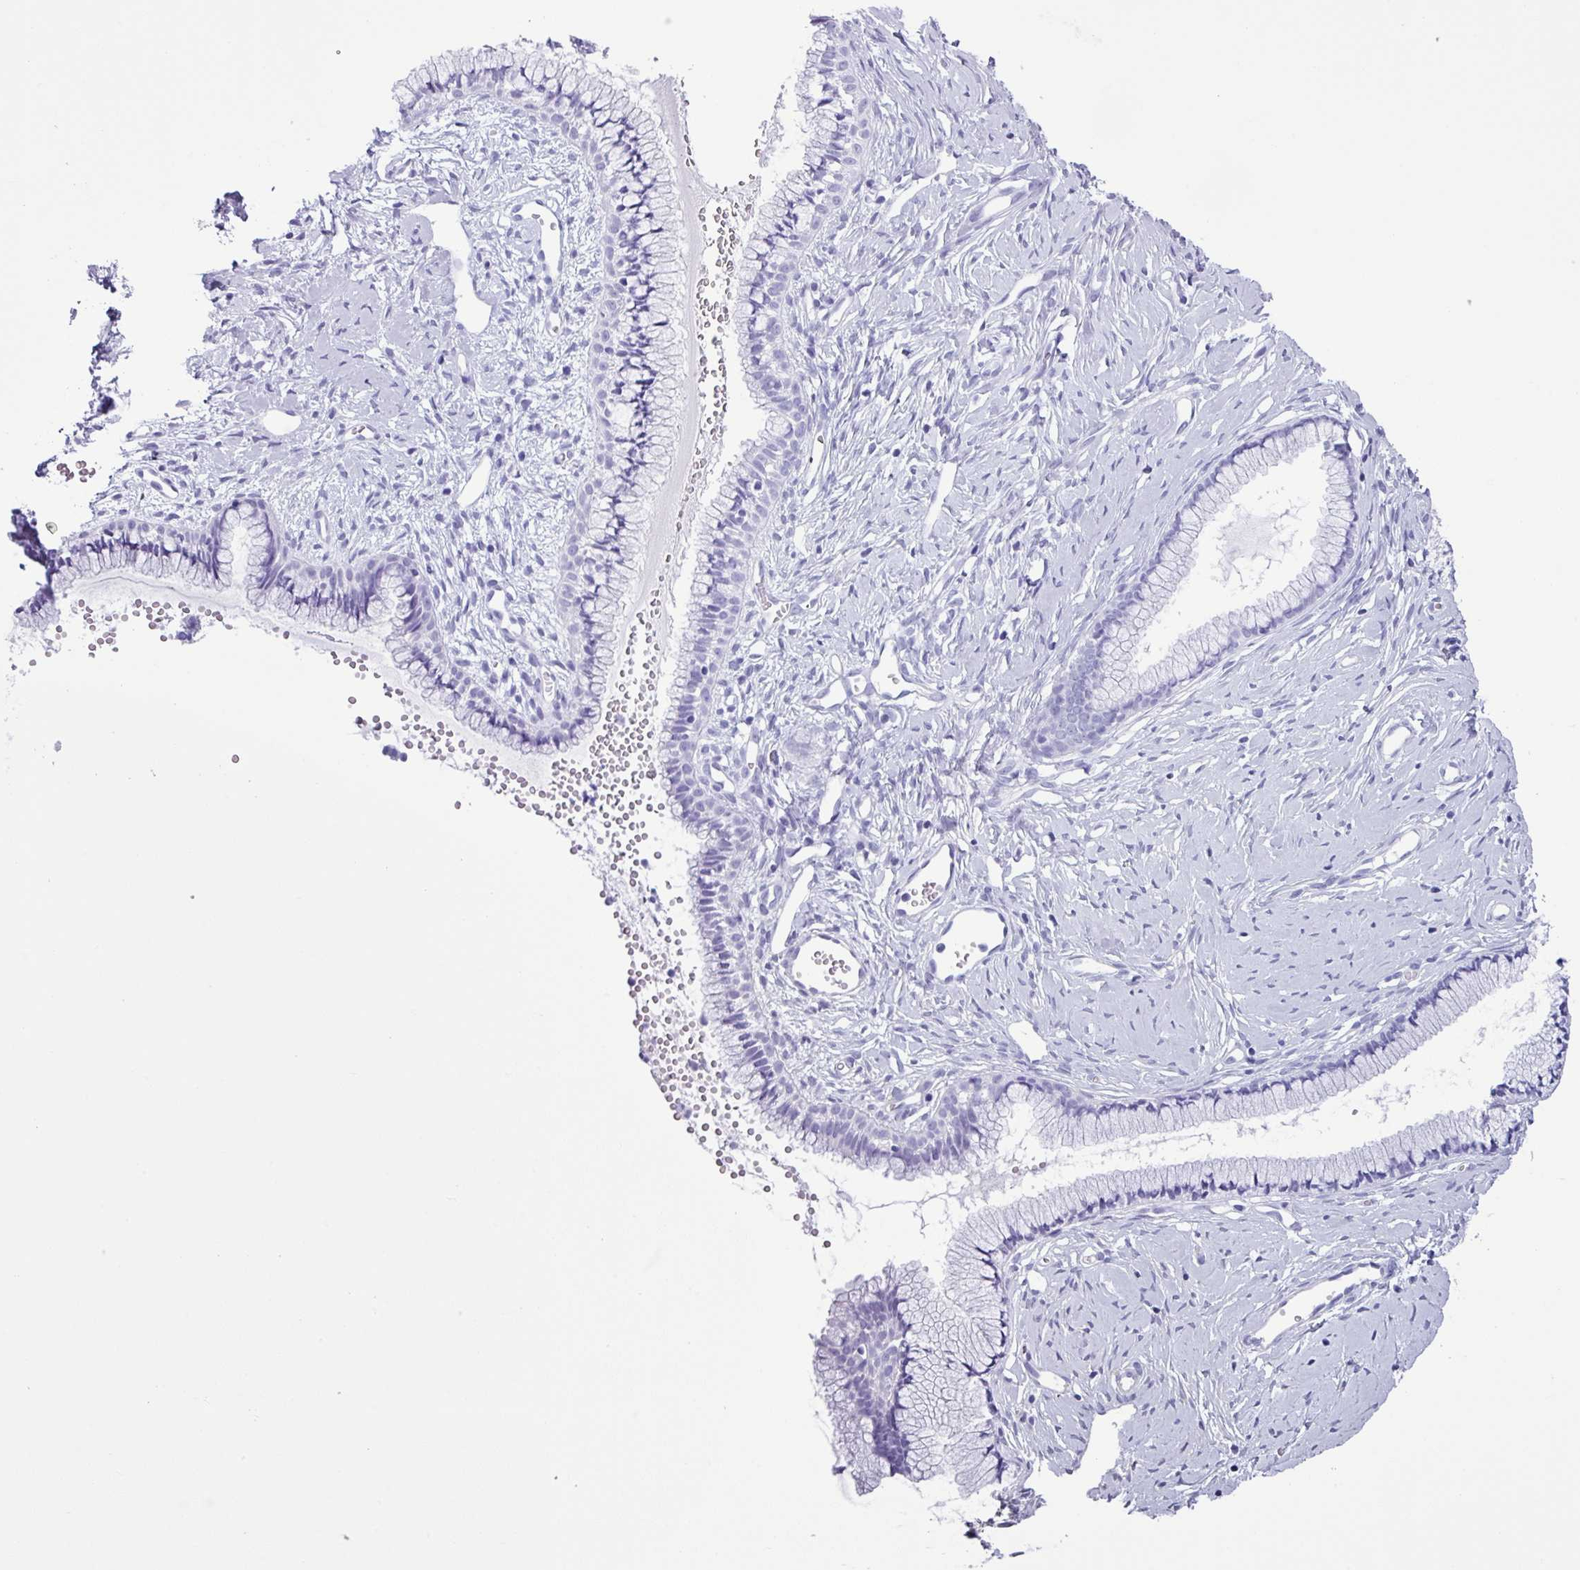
{"staining": {"intensity": "negative", "quantity": "none", "location": "none"}, "tissue": "cervix", "cell_type": "Glandular cells", "image_type": "normal", "snomed": [{"axis": "morphology", "description": "Normal tissue, NOS"}, {"axis": "topography", "description": "Cervix"}], "caption": "DAB immunohistochemical staining of benign cervix reveals no significant staining in glandular cells.", "gene": "ISLR", "patient": {"sex": "female", "age": 40}}